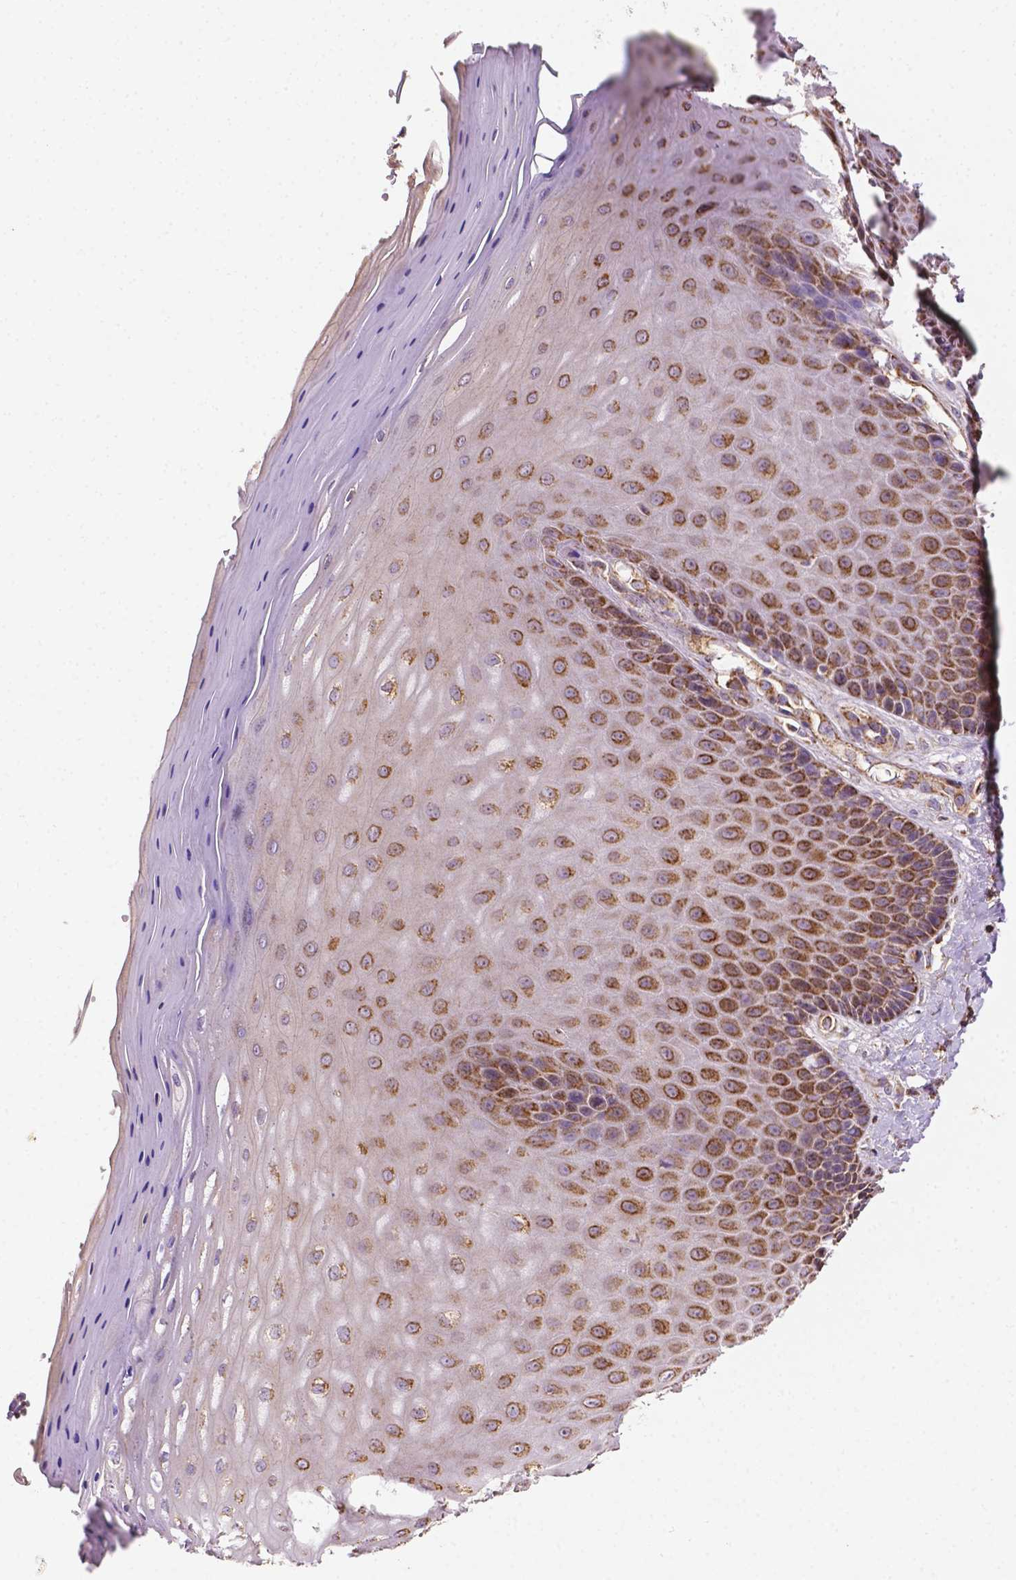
{"staining": {"intensity": "strong", "quantity": "25%-75%", "location": "cytoplasmic/membranous"}, "tissue": "vagina", "cell_type": "Squamous epithelial cells", "image_type": "normal", "snomed": [{"axis": "morphology", "description": "Normal tissue, NOS"}, {"axis": "topography", "description": "Vagina"}], "caption": "Protein expression by IHC displays strong cytoplasmic/membranous staining in approximately 25%-75% of squamous epithelial cells in normal vagina.", "gene": "LRR1", "patient": {"sex": "female", "age": 83}}